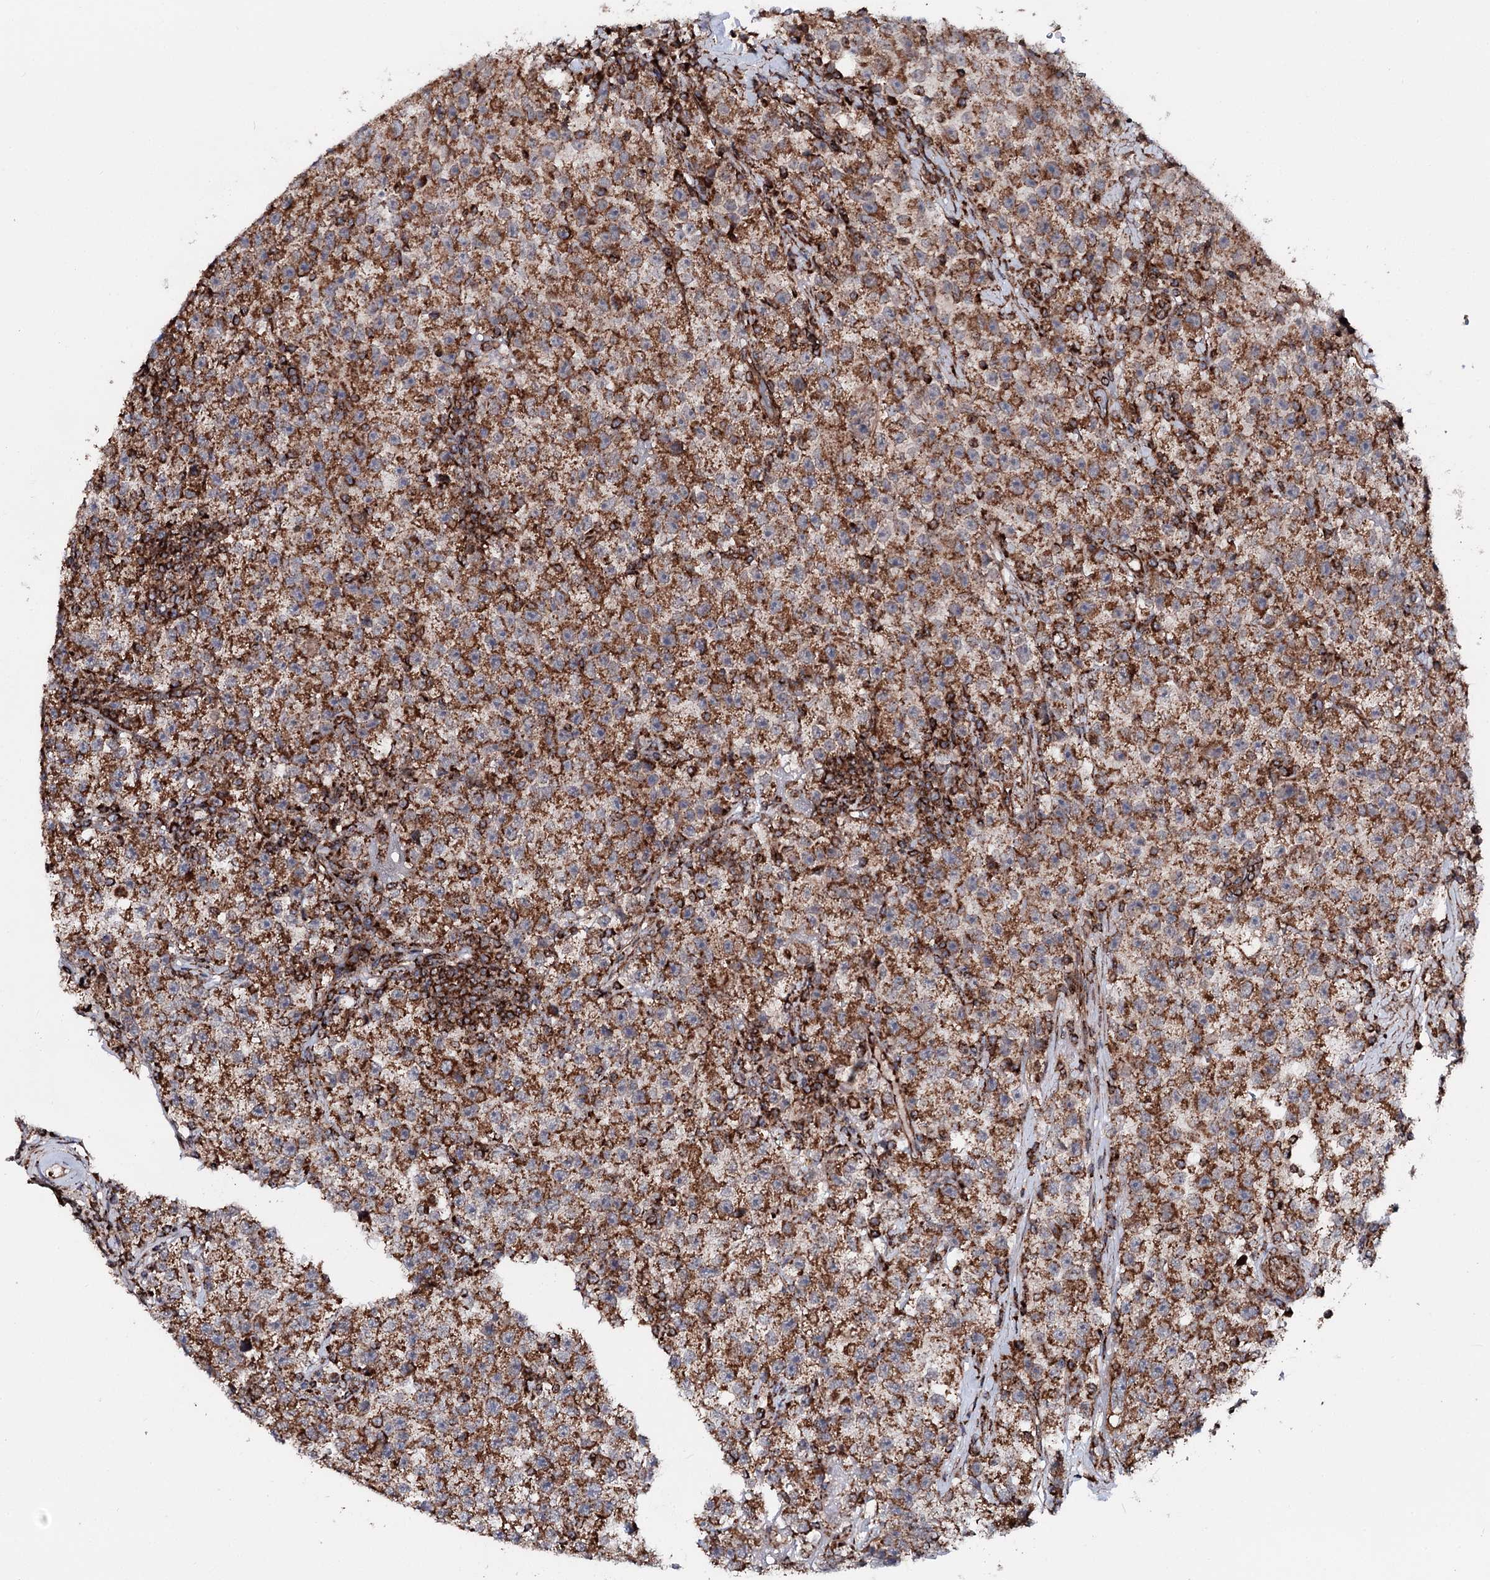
{"staining": {"intensity": "moderate", "quantity": ">75%", "location": "cytoplasmic/membranous"}, "tissue": "testis cancer", "cell_type": "Tumor cells", "image_type": "cancer", "snomed": [{"axis": "morphology", "description": "Seminoma, NOS"}, {"axis": "topography", "description": "Testis"}], "caption": "Human testis seminoma stained for a protein (brown) reveals moderate cytoplasmic/membranous positive staining in approximately >75% of tumor cells.", "gene": "FGFR1OP2", "patient": {"sex": "male", "age": 22}}